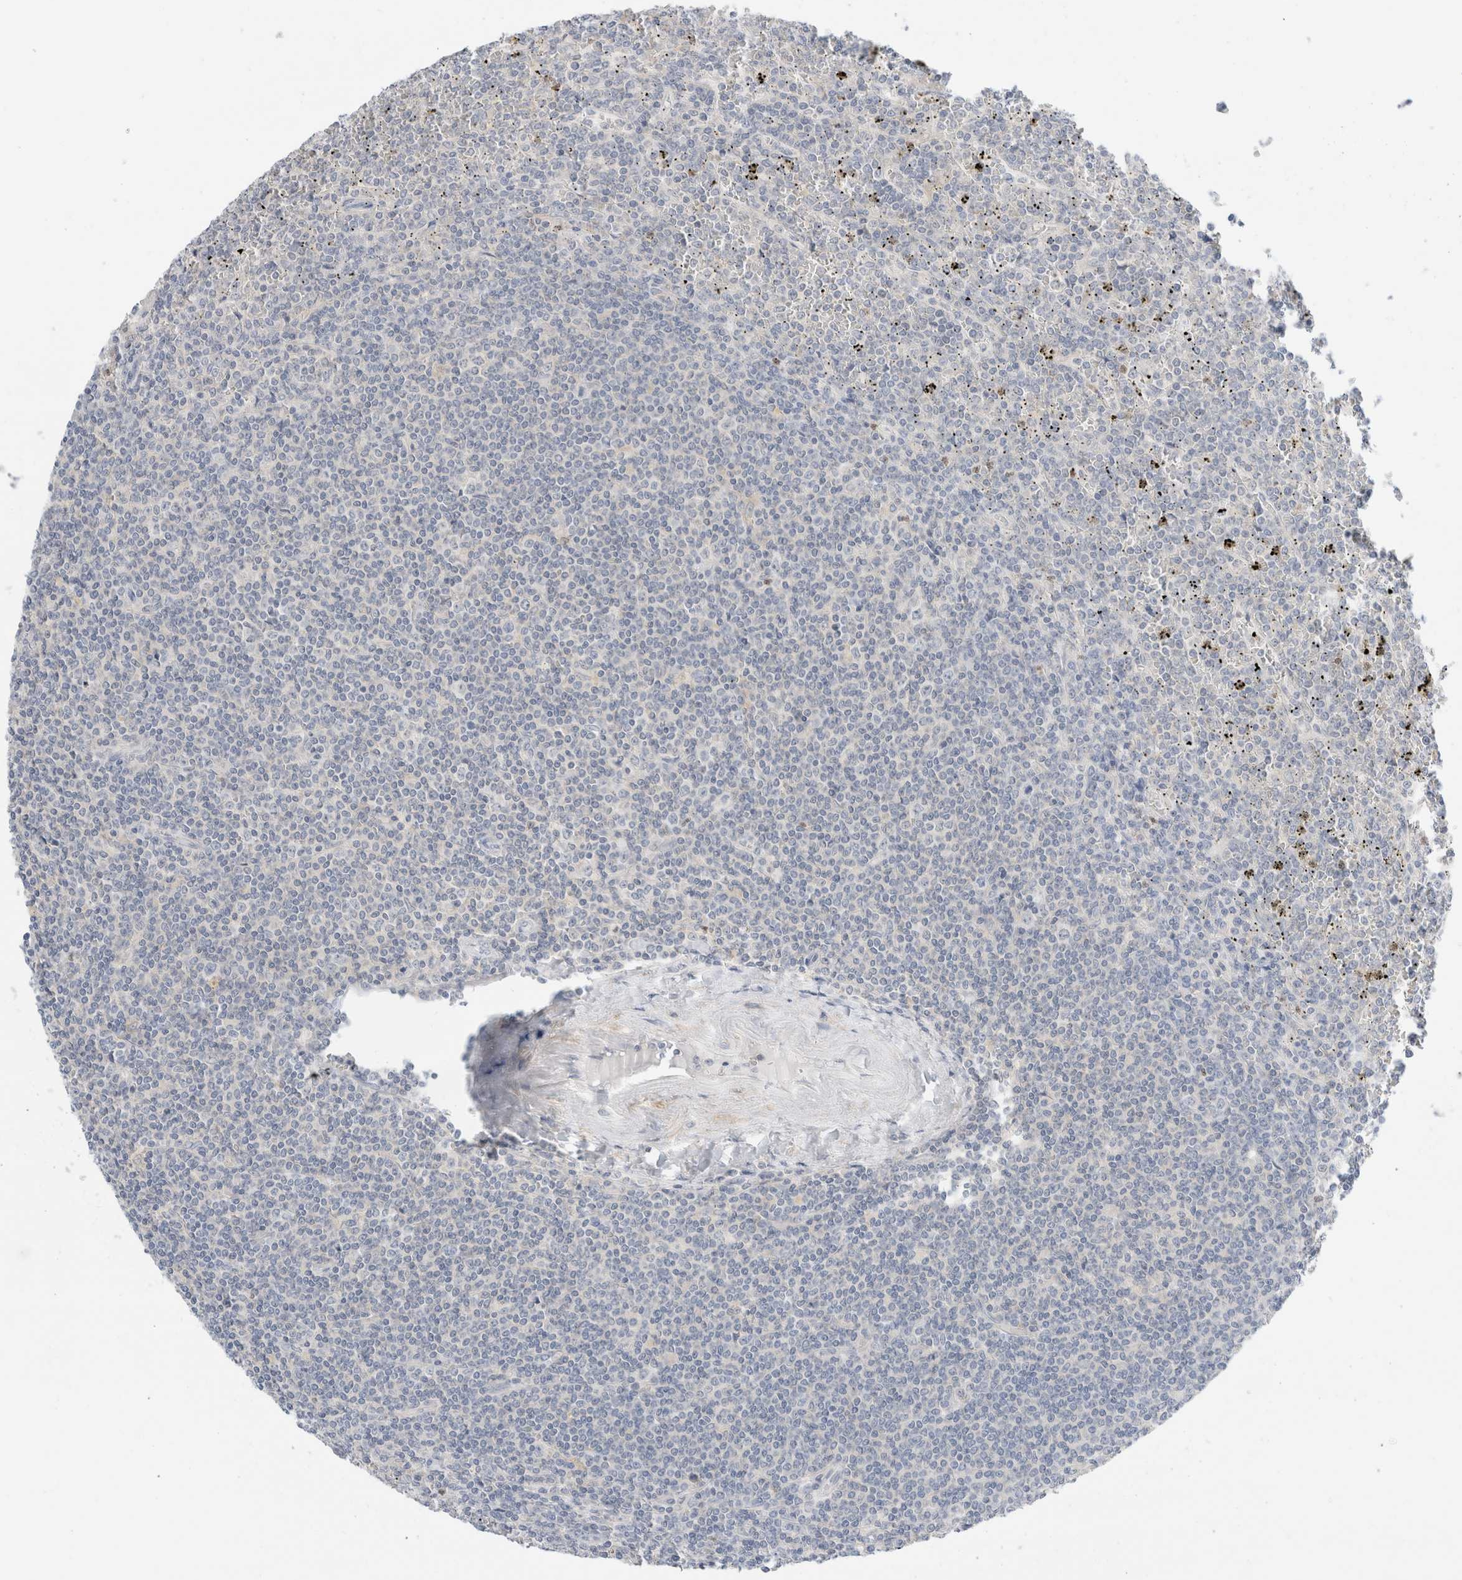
{"staining": {"intensity": "negative", "quantity": "none", "location": "none"}, "tissue": "lymphoma", "cell_type": "Tumor cells", "image_type": "cancer", "snomed": [{"axis": "morphology", "description": "Malignant lymphoma, non-Hodgkin's type, Low grade"}, {"axis": "topography", "description": "Spleen"}], "caption": "Image shows no protein expression in tumor cells of malignant lymphoma, non-Hodgkin's type (low-grade) tissue.", "gene": "ADAM30", "patient": {"sex": "female", "age": 19}}